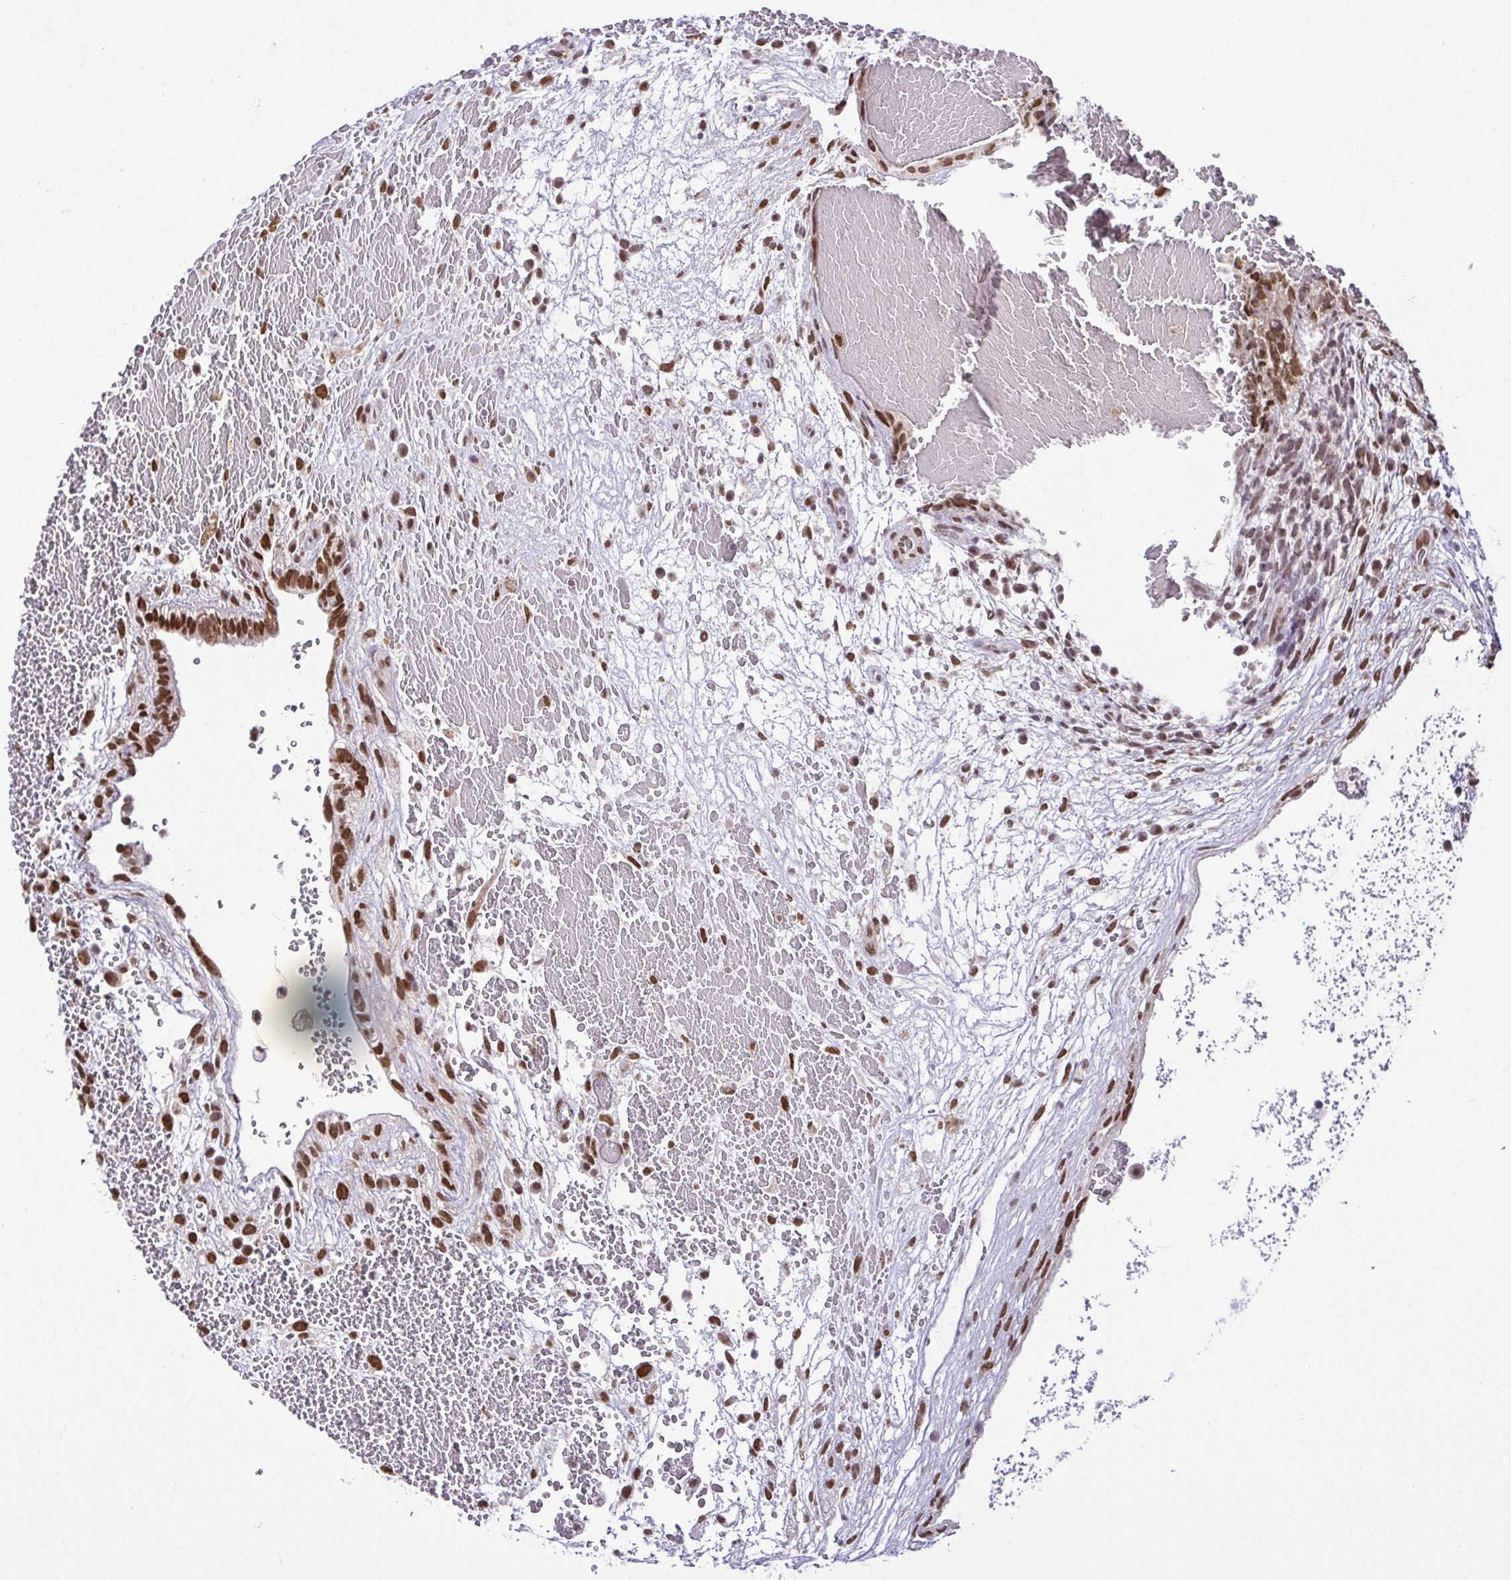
{"staining": {"intensity": "strong", "quantity": ">75%", "location": "nuclear"}, "tissue": "testis cancer", "cell_type": "Tumor cells", "image_type": "cancer", "snomed": [{"axis": "morphology", "description": "Normal tissue, NOS"}, {"axis": "morphology", "description": "Carcinoma, Embryonal, NOS"}, {"axis": "topography", "description": "Testis"}], "caption": "A high amount of strong nuclear expression is seen in approximately >75% of tumor cells in embryonal carcinoma (testis) tissue. (brown staining indicates protein expression, while blue staining denotes nuclei).", "gene": "RBM3", "patient": {"sex": "male", "age": 32}}